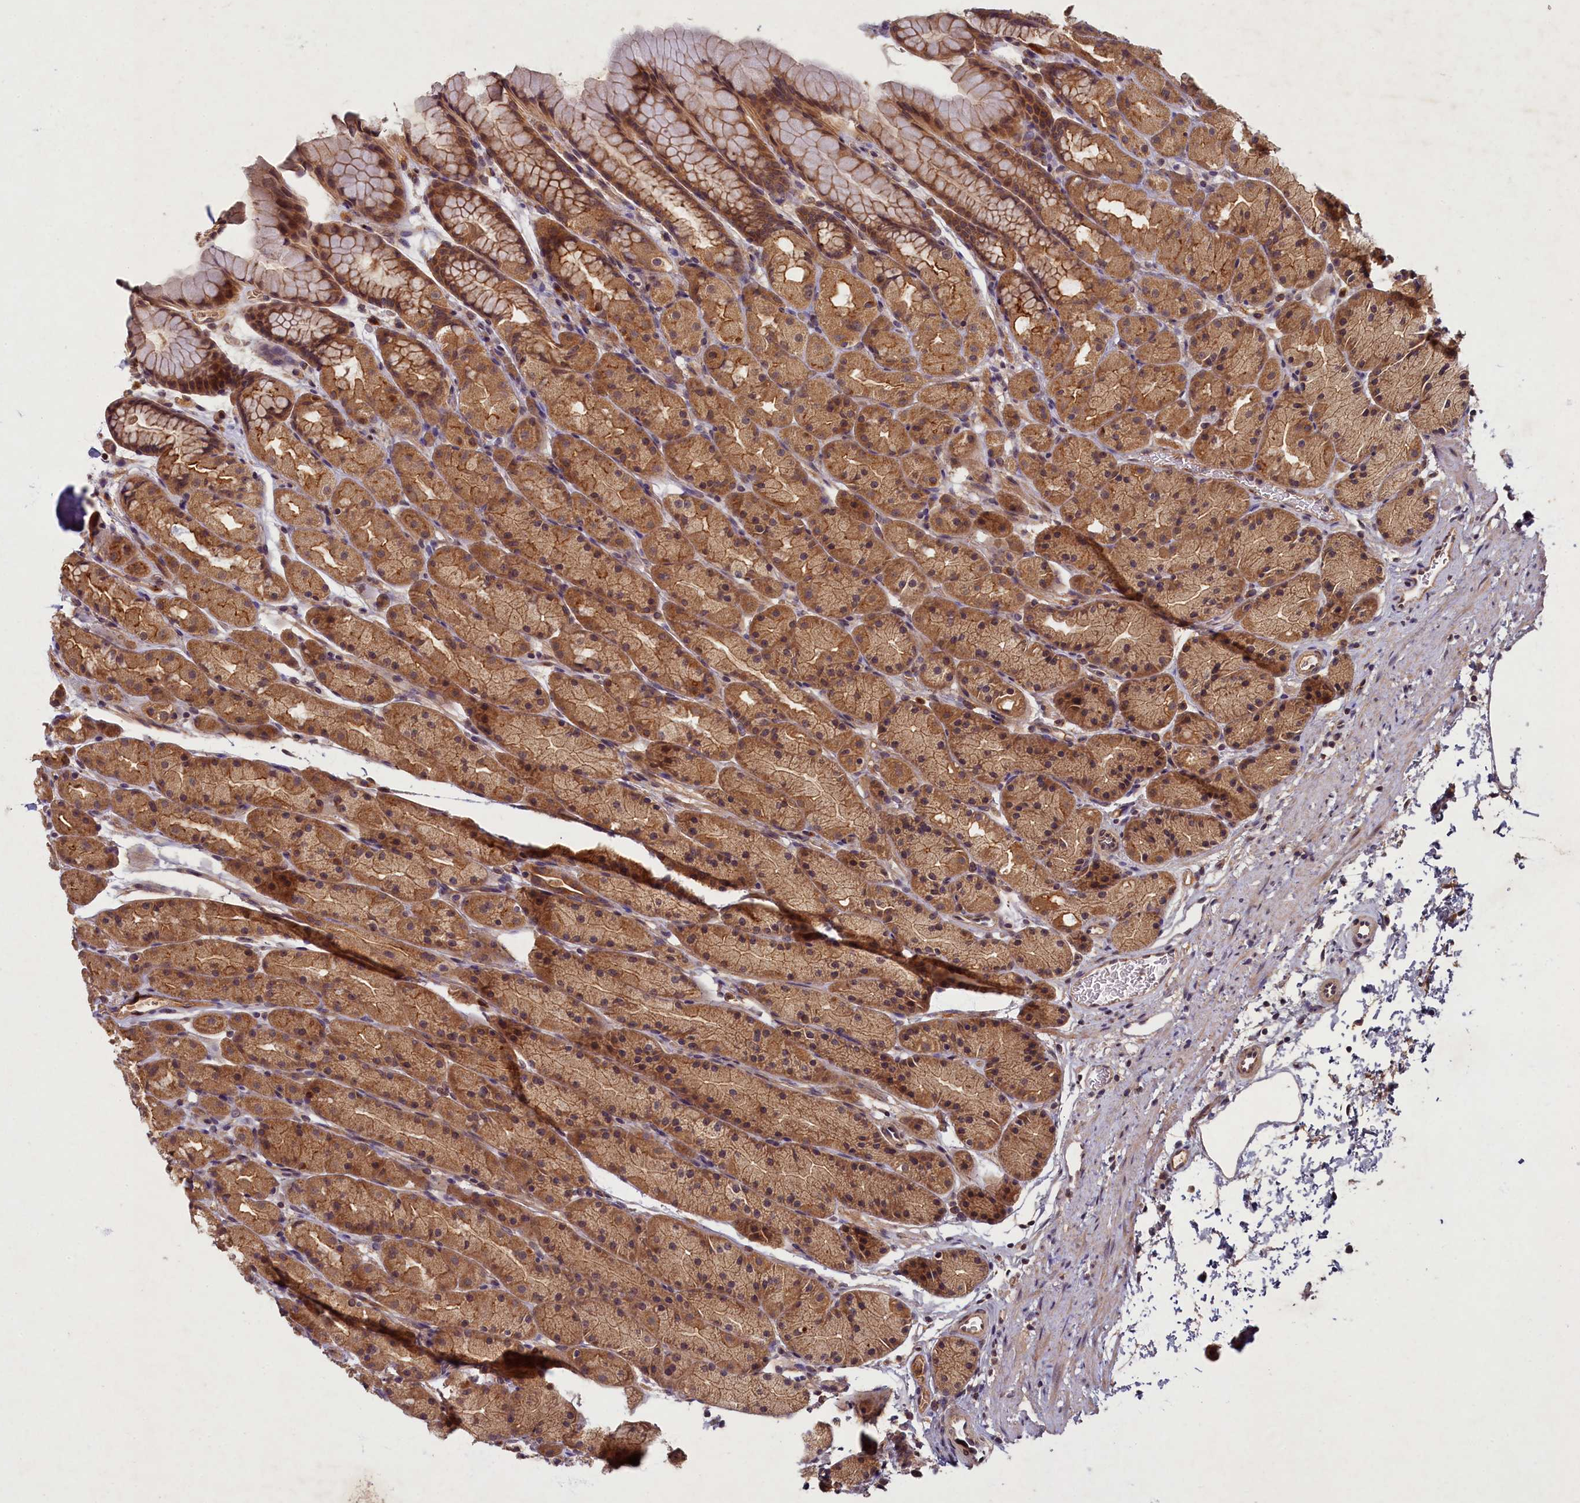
{"staining": {"intensity": "moderate", "quantity": ">75%", "location": "cytoplasmic/membranous"}, "tissue": "stomach", "cell_type": "Glandular cells", "image_type": "normal", "snomed": [{"axis": "morphology", "description": "Normal tissue, NOS"}, {"axis": "topography", "description": "Stomach, upper"}, {"axis": "topography", "description": "Stomach"}], "caption": "Brown immunohistochemical staining in benign stomach exhibits moderate cytoplasmic/membranous expression in about >75% of glandular cells. The protein of interest is stained brown, and the nuclei are stained in blue (DAB (3,3'-diaminobenzidine) IHC with brightfield microscopy, high magnification).", "gene": "BICD1", "patient": {"sex": "male", "age": 47}}